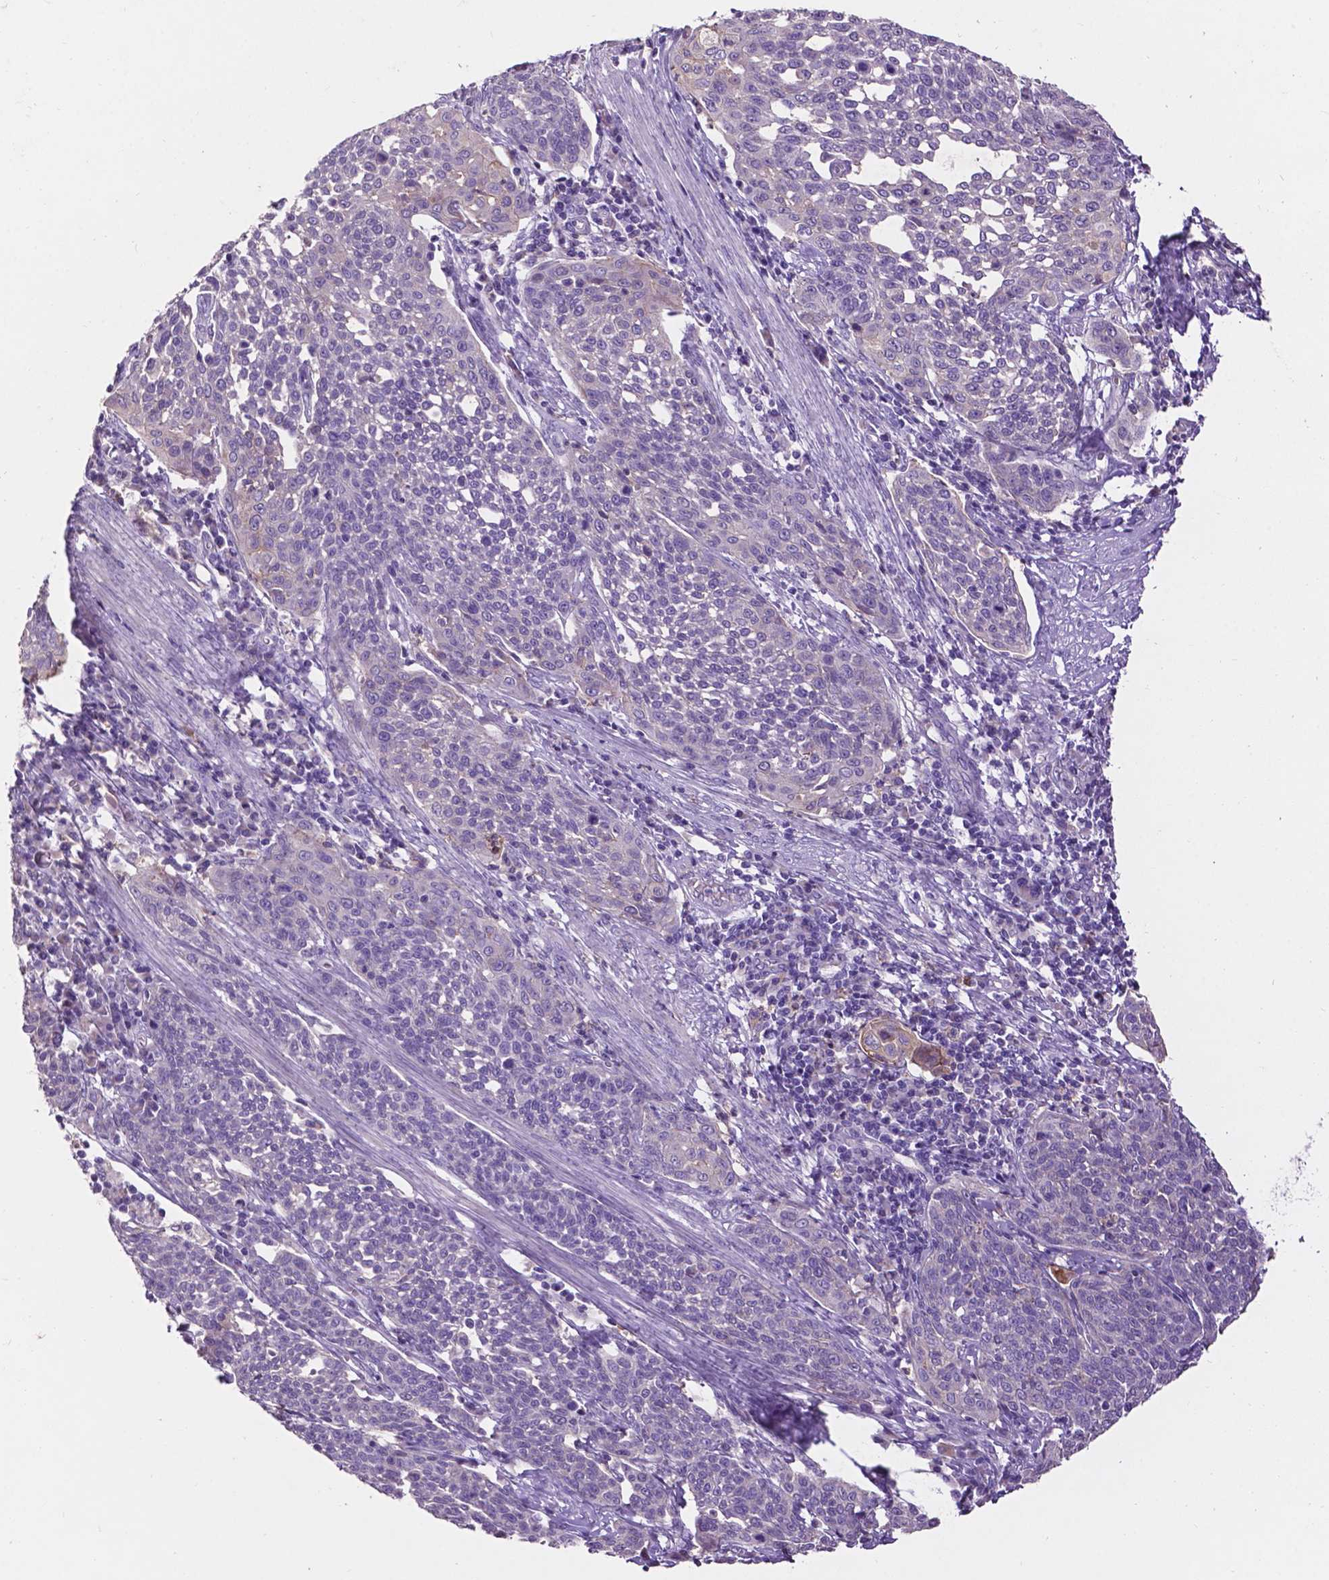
{"staining": {"intensity": "negative", "quantity": "none", "location": "none"}, "tissue": "cervical cancer", "cell_type": "Tumor cells", "image_type": "cancer", "snomed": [{"axis": "morphology", "description": "Squamous cell carcinoma, NOS"}, {"axis": "topography", "description": "Cervix"}], "caption": "A high-resolution photomicrograph shows immunohistochemistry (IHC) staining of cervical cancer, which shows no significant positivity in tumor cells.", "gene": "PLSCR1", "patient": {"sex": "female", "age": 34}}